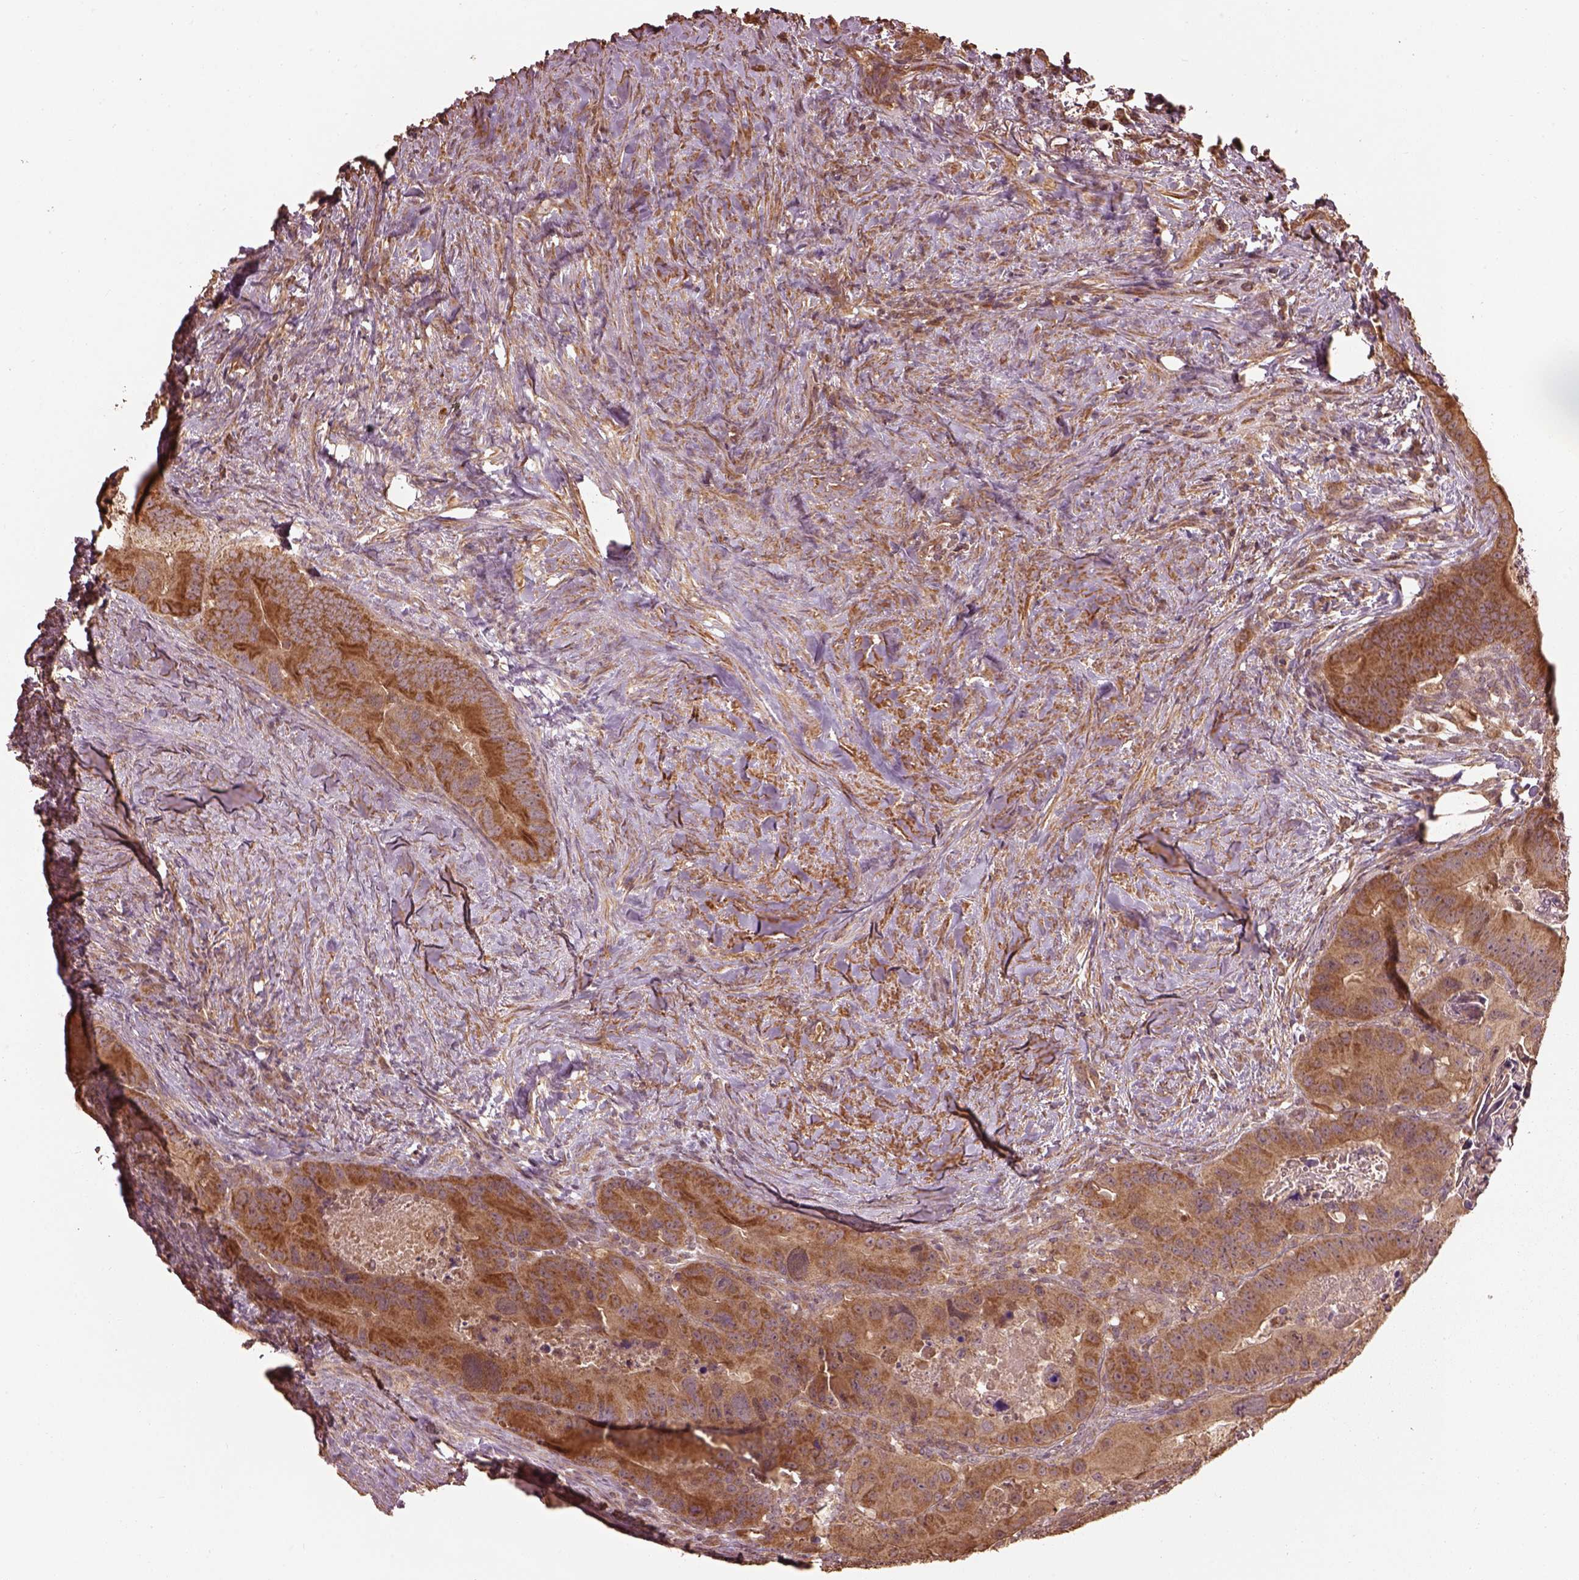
{"staining": {"intensity": "moderate", "quantity": ">75%", "location": "cytoplasmic/membranous"}, "tissue": "colorectal cancer", "cell_type": "Tumor cells", "image_type": "cancer", "snomed": [{"axis": "morphology", "description": "Adenocarcinoma, NOS"}, {"axis": "topography", "description": "Rectum"}], "caption": "High-magnification brightfield microscopy of colorectal cancer stained with DAB (brown) and counterstained with hematoxylin (blue). tumor cells exhibit moderate cytoplasmic/membranous positivity is present in about>75% of cells.", "gene": "METTL4", "patient": {"sex": "male", "age": 64}}